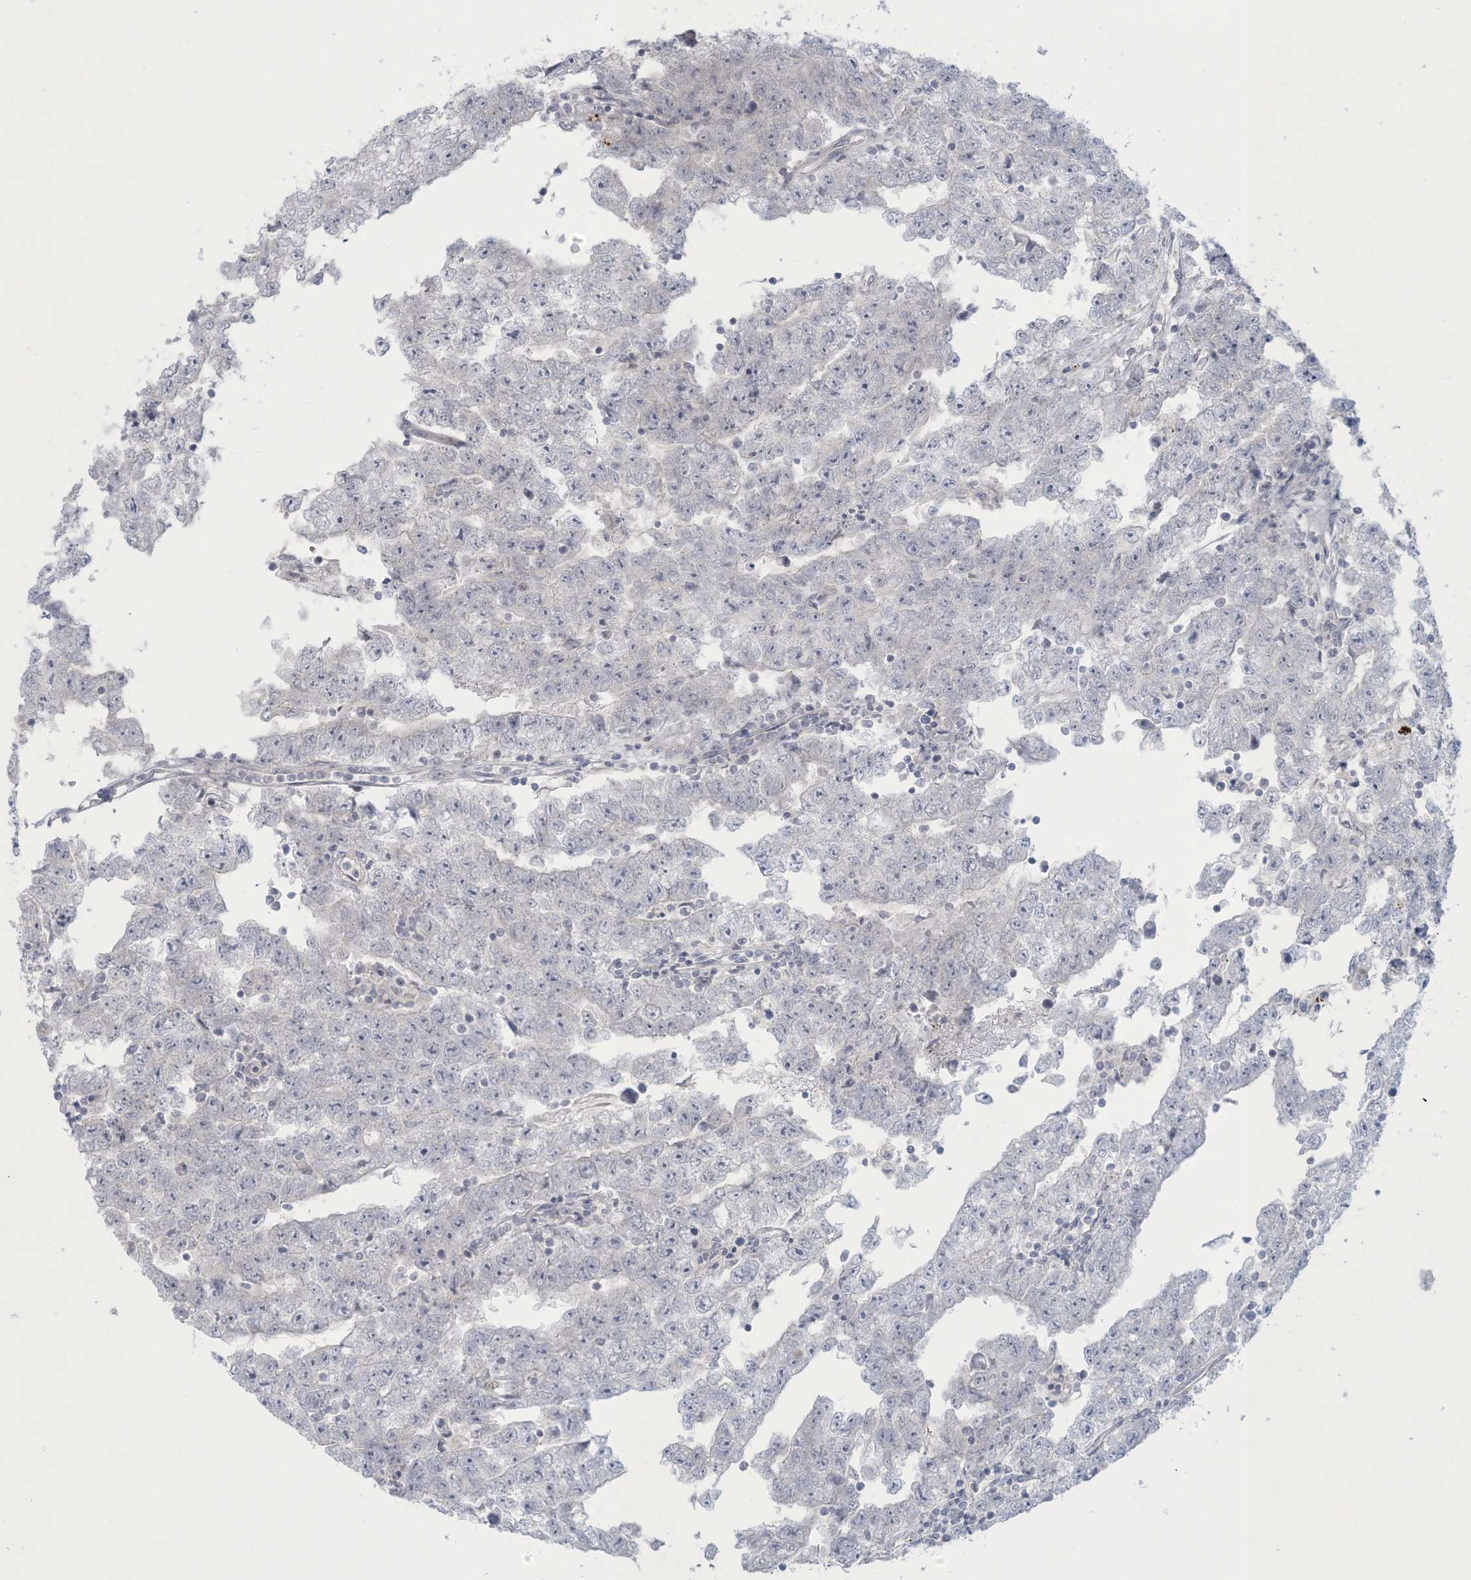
{"staining": {"intensity": "negative", "quantity": "none", "location": "none"}, "tissue": "testis cancer", "cell_type": "Tumor cells", "image_type": "cancer", "snomed": [{"axis": "morphology", "description": "Carcinoma, Embryonal, NOS"}, {"axis": "topography", "description": "Testis"}], "caption": "Histopathology image shows no significant protein positivity in tumor cells of testis embryonal carcinoma.", "gene": "NRBP2", "patient": {"sex": "male", "age": 25}}